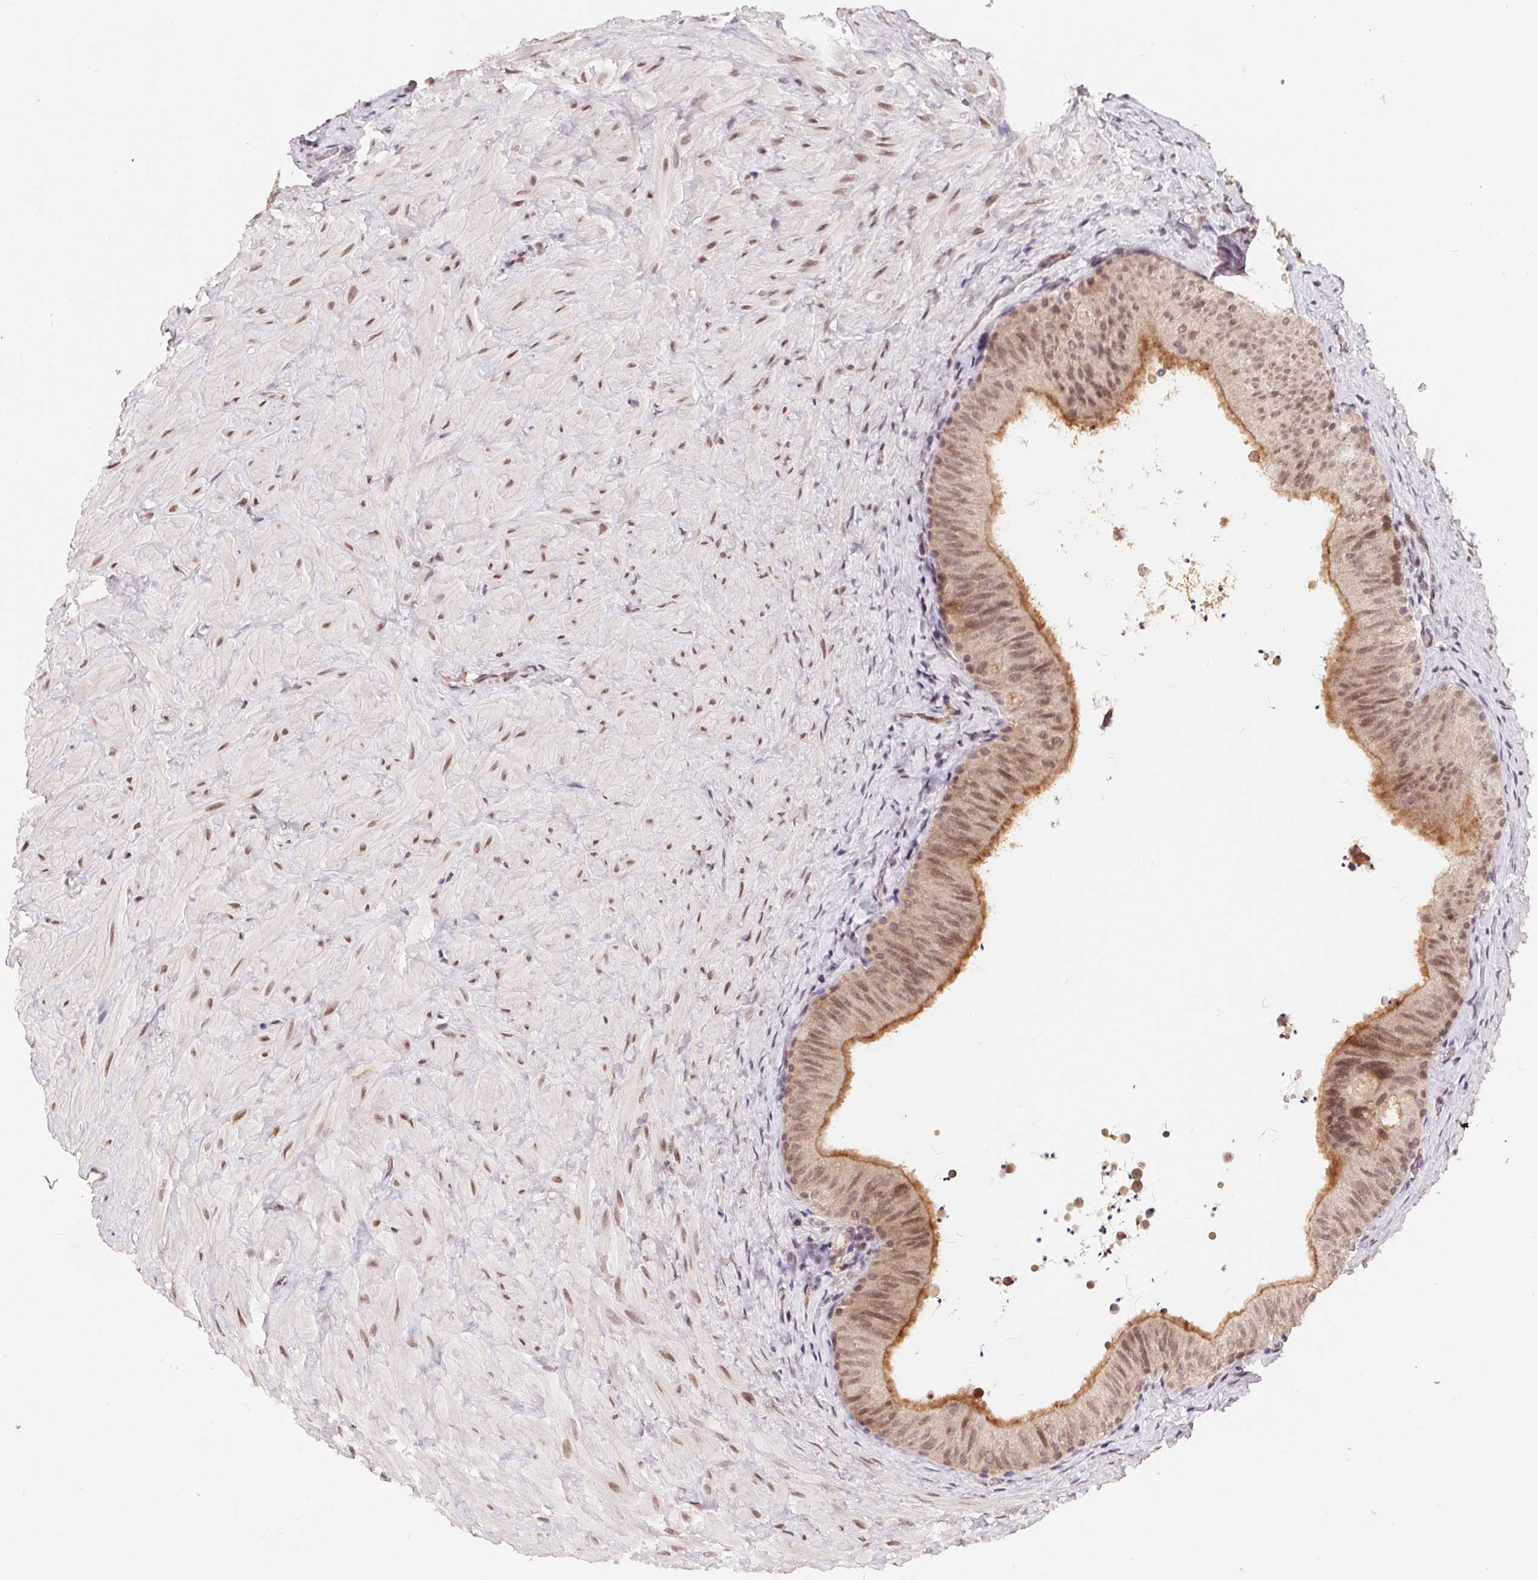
{"staining": {"intensity": "moderate", "quantity": "<25%", "location": "cytoplasmic/membranous,nuclear"}, "tissue": "epididymis", "cell_type": "Glandular cells", "image_type": "normal", "snomed": [{"axis": "morphology", "description": "Normal tissue, NOS"}, {"axis": "topography", "description": "Epididymis, spermatic cord, NOS"}, {"axis": "topography", "description": "Epididymis"}], "caption": "Glandular cells exhibit low levels of moderate cytoplasmic/membranous,nuclear staining in about <25% of cells in normal epididymis.", "gene": "HMGN3", "patient": {"sex": "male", "age": 31}}